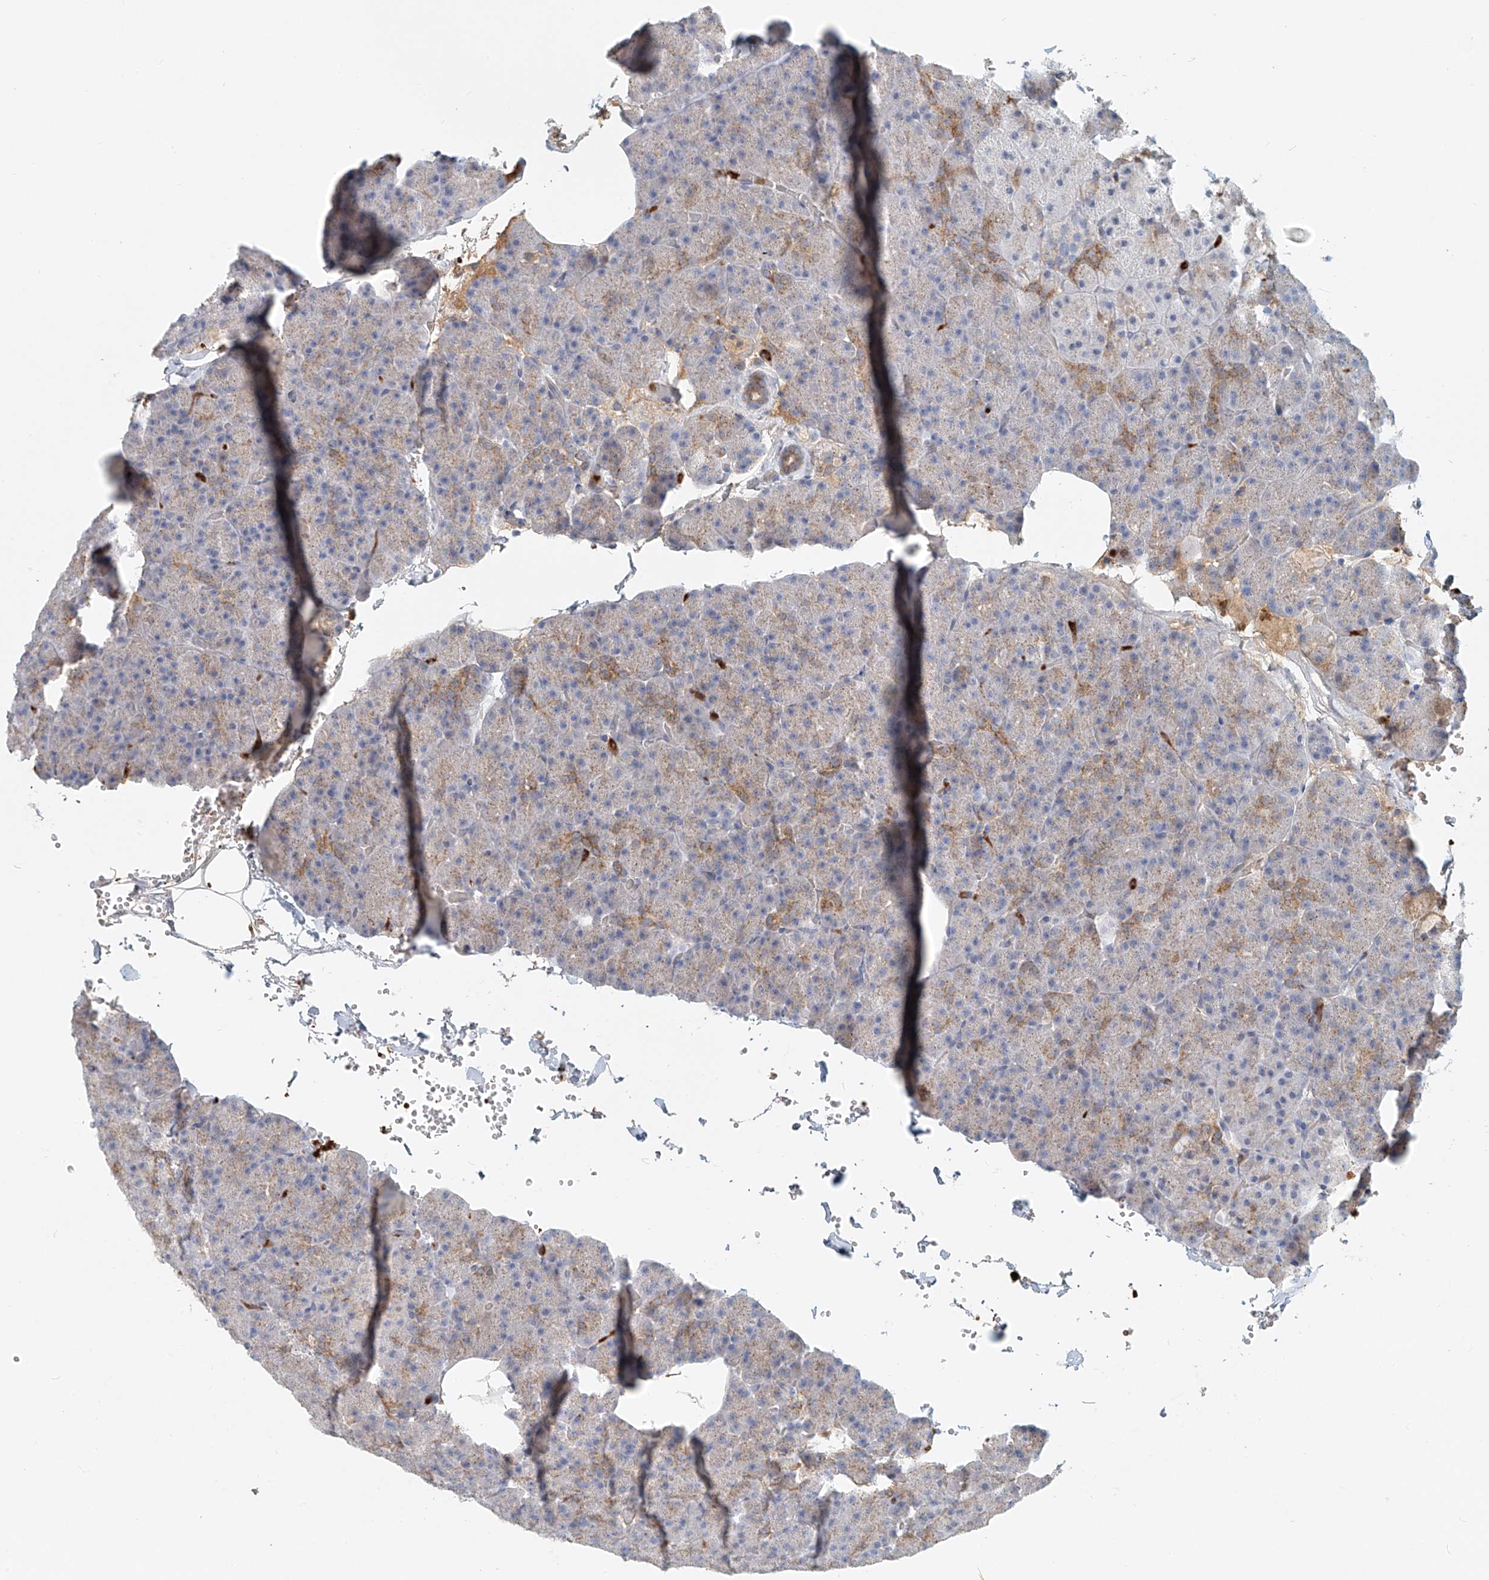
{"staining": {"intensity": "moderate", "quantity": "<25%", "location": "cytoplasmic/membranous"}, "tissue": "pancreas", "cell_type": "Exocrine glandular cells", "image_type": "normal", "snomed": [{"axis": "morphology", "description": "Normal tissue, NOS"}, {"axis": "morphology", "description": "Carcinoid, malignant, NOS"}, {"axis": "topography", "description": "Pancreas"}], "caption": "Immunohistochemical staining of benign pancreas reveals <25% levels of moderate cytoplasmic/membranous protein positivity in approximately <25% of exocrine glandular cells.", "gene": "PTPRA", "patient": {"sex": "female", "age": 35}}